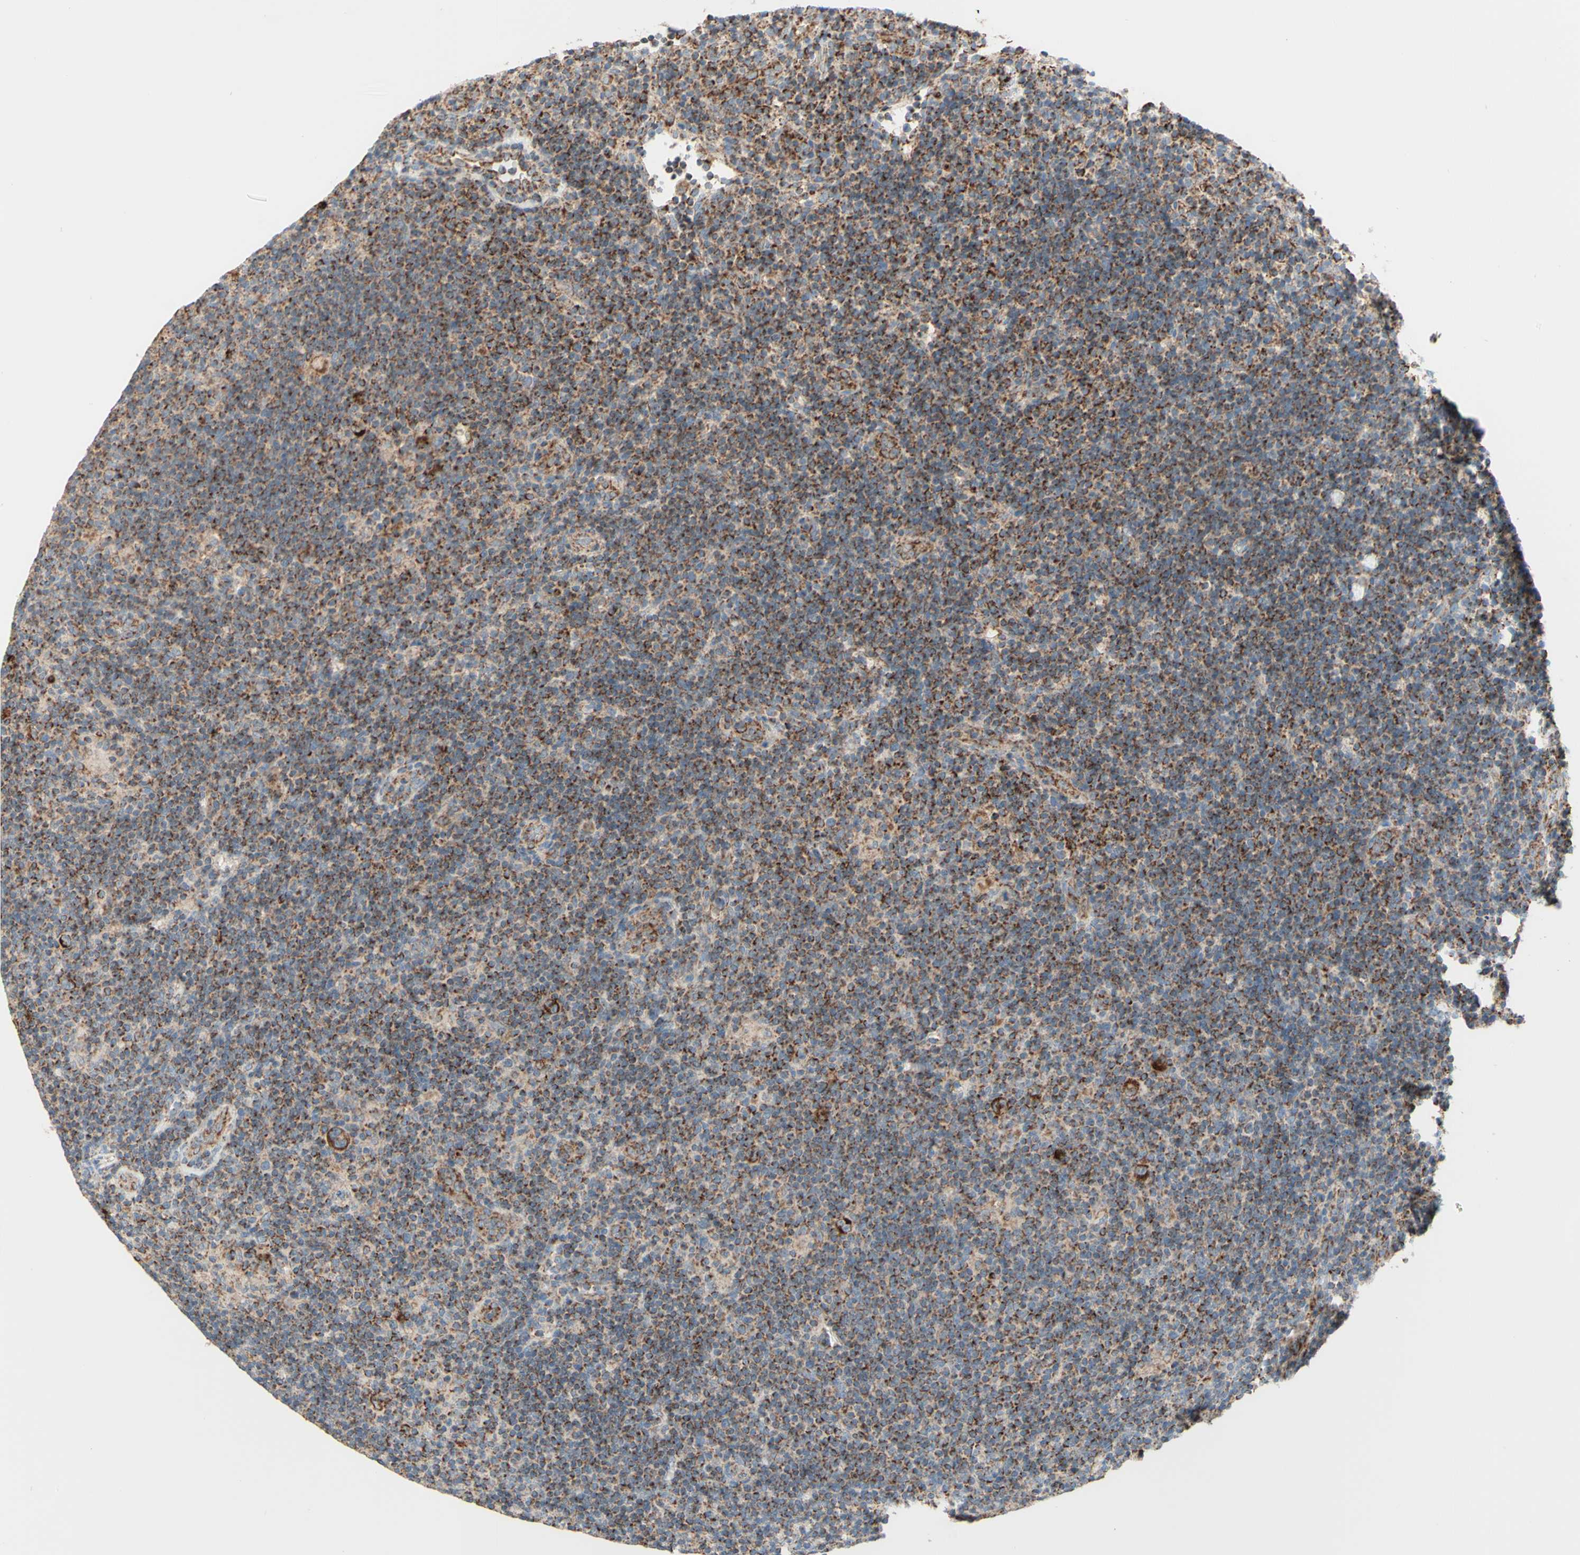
{"staining": {"intensity": "strong", "quantity": ">75%", "location": "cytoplasmic/membranous"}, "tissue": "lymphoma", "cell_type": "Tumor cells", "image_type": "cancer", "snomed": [{"axis": "morphology", "description": "Hodgkin's disease, NOS"}, {"axis": "topography", "description": "Lymph node"}], "caption": "Protein expression analysis of human Hodgkin's disease reveals strong cytoplasmic/membranous expression in approximately >75% of tumor cells. The staining was performed using DAB, with brown indicating positive protein expression. Nuclei are stained blue with hematoxylin.", "gene": "ARMC10", "patient": {"sex": "female", "age": 57}}